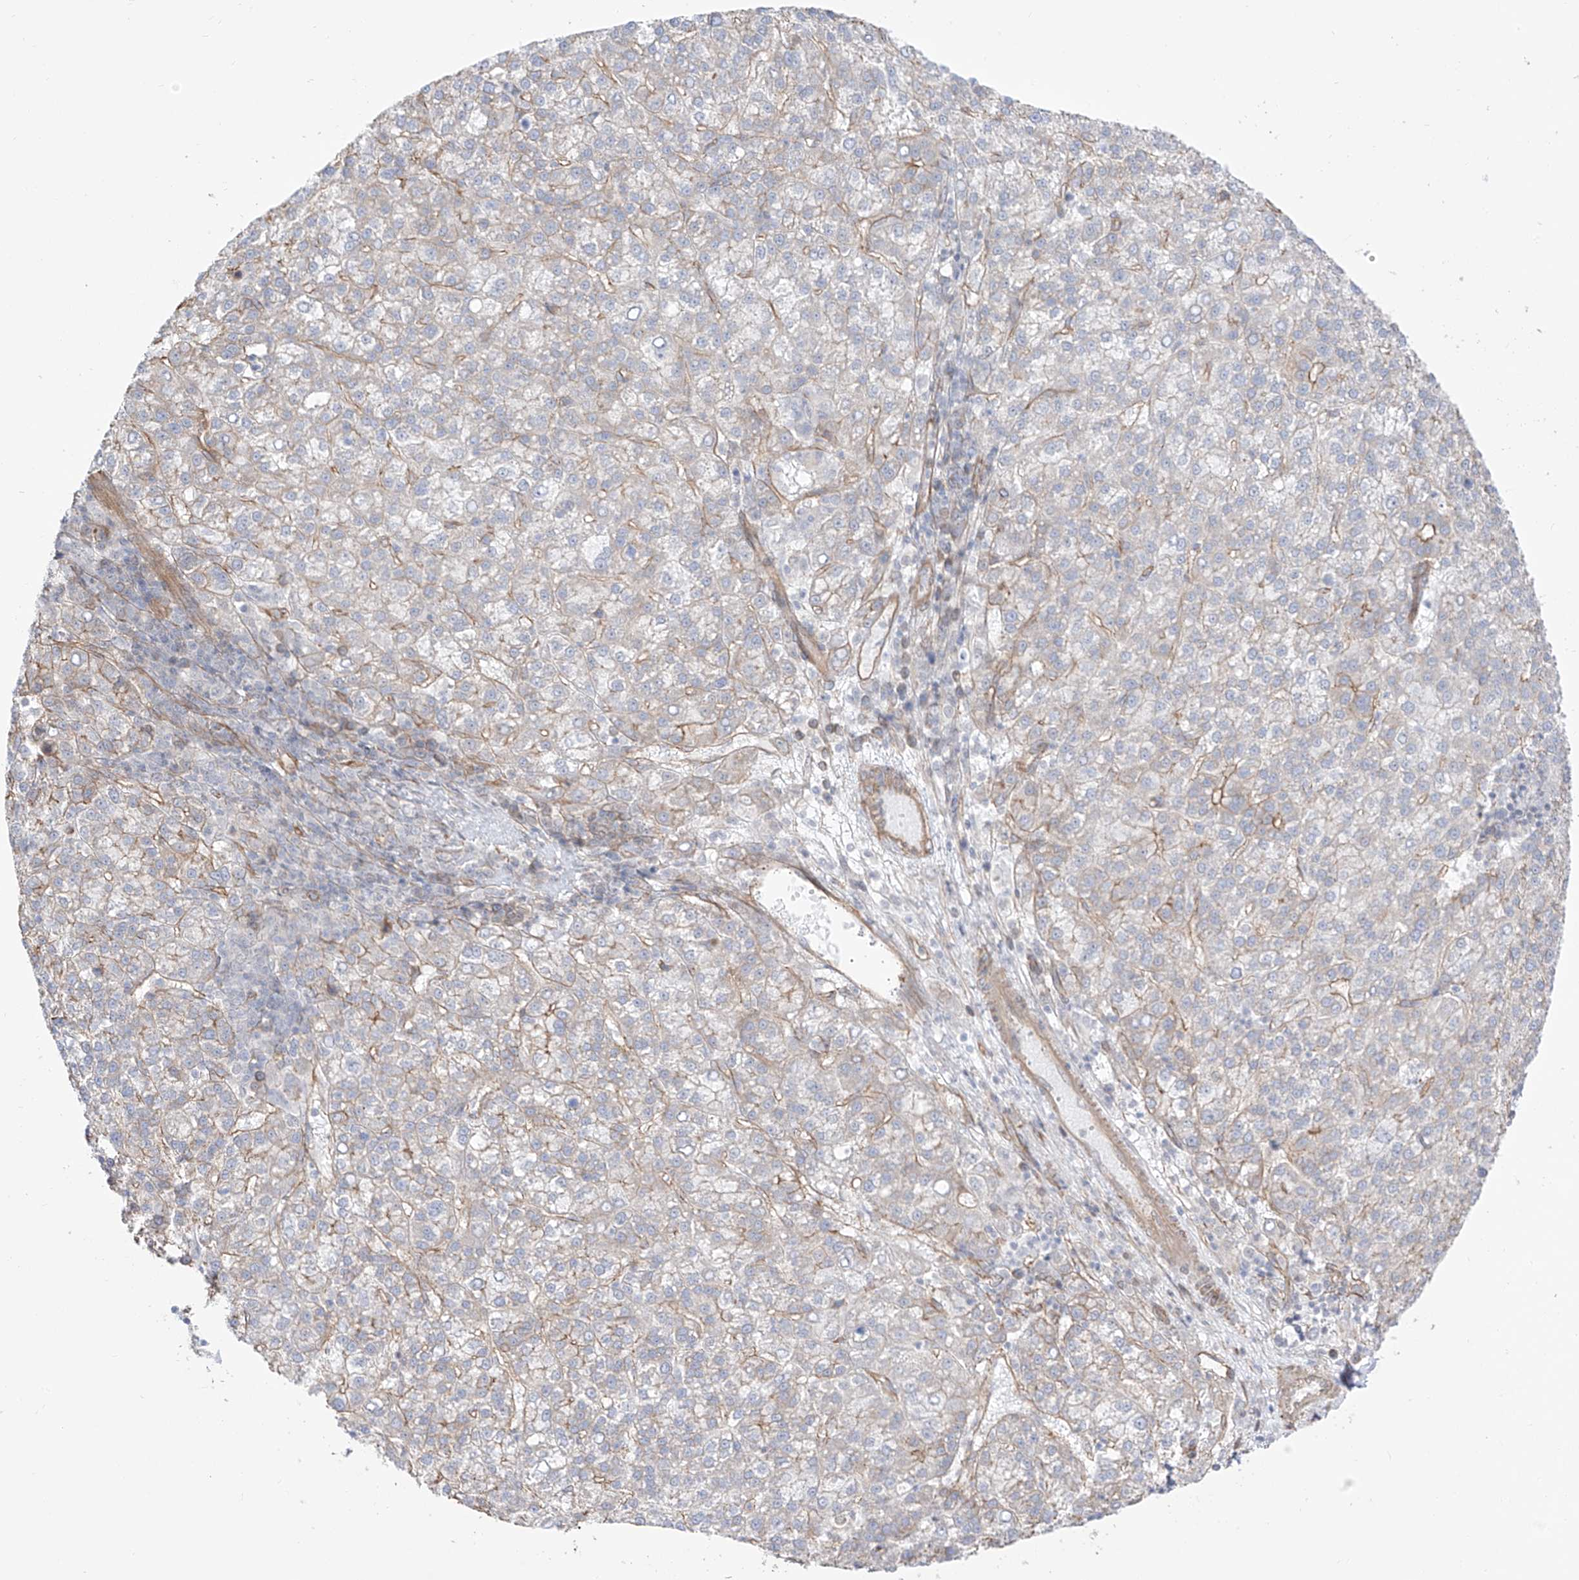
{"staining": {"intensity": "negative", "quantity": "none", "location": "none"}, "tissue": "liver cancer", "cell_type": "Tumor cells", "image_type": "cancer", "snomed": [{"axis": "morphology", "description": "Carcinoma, Hepatocellular, NOS"}, {"axis": "topography", "description": "Liver"}], "caption": "IHC micrograph of hepatocellular carcinoma (liver) stained for a protein (brown), which reveals no staining in tumor cells. (Stains: DAB (3,3'-diaminobenzidine) immunohistochemistry (IHC) with hematoxylin counter stain, Microscopy: brightfield microscopy at high magnification).", "gene": "ZNF180", "patient": {"sex": "female", "age": 58}}